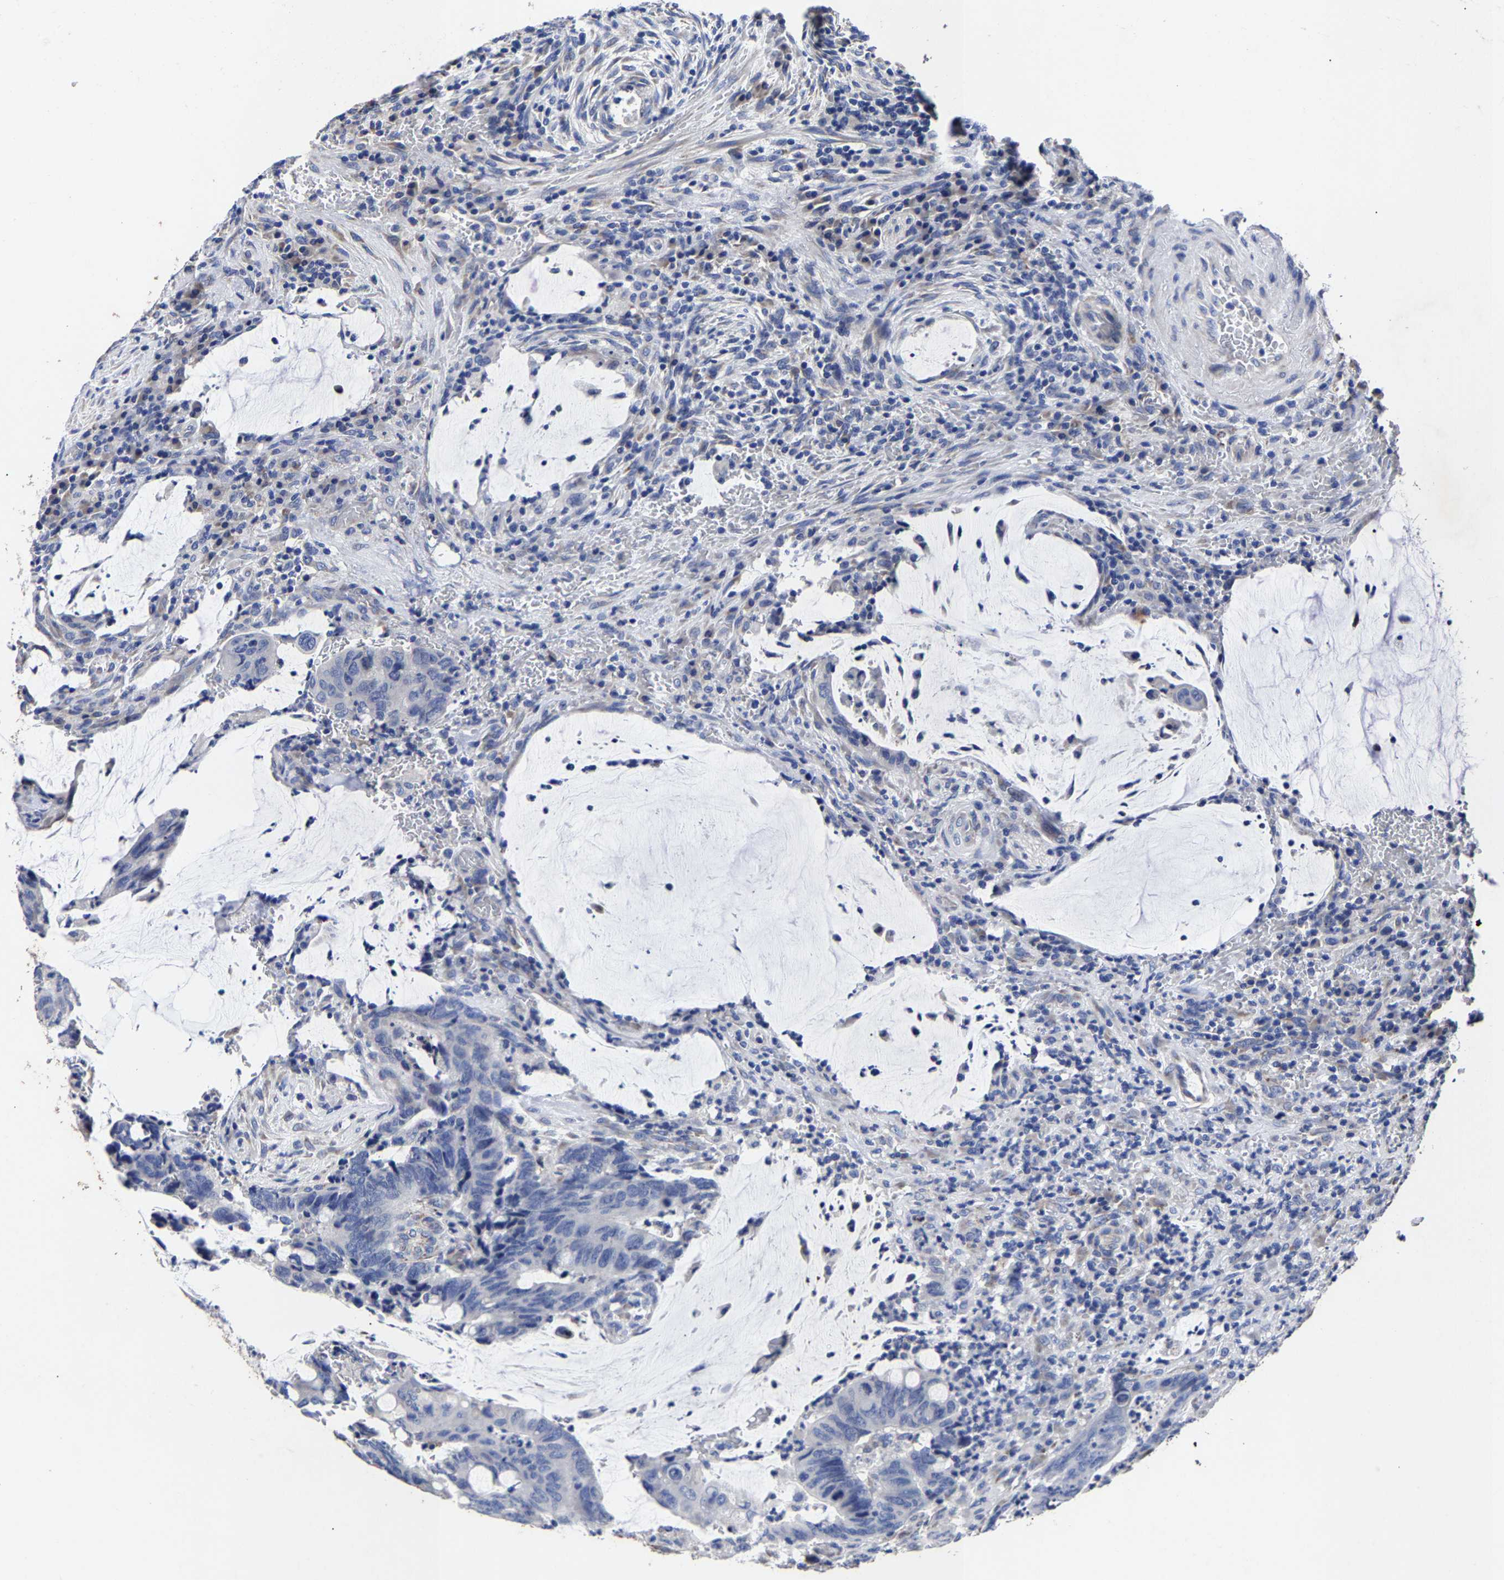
{"staining": {"intensity": "negative", "quantity": "none", "location": "none"}, "tissue": "colorectal cancer", "cell_type": "Tumor cells", "image_type": "cancer", "snomed": [{"axis": "morphology", "description": "Normal tissue, NOS"}, {"axis": "morphology", "description": "Adenocarcinoma, NOS"}, {"axis": "topography", "description": "Rectum"}, {"axis": "topography", "description": "Peripheral nerve tissue"}], "caption": "Adenocarcinoma (colorectal) stained for a protein using immunohistochemistry shows no staining tumor cells.", "gene": "AASS", "patient": {"sex": "male", "age": 92}}